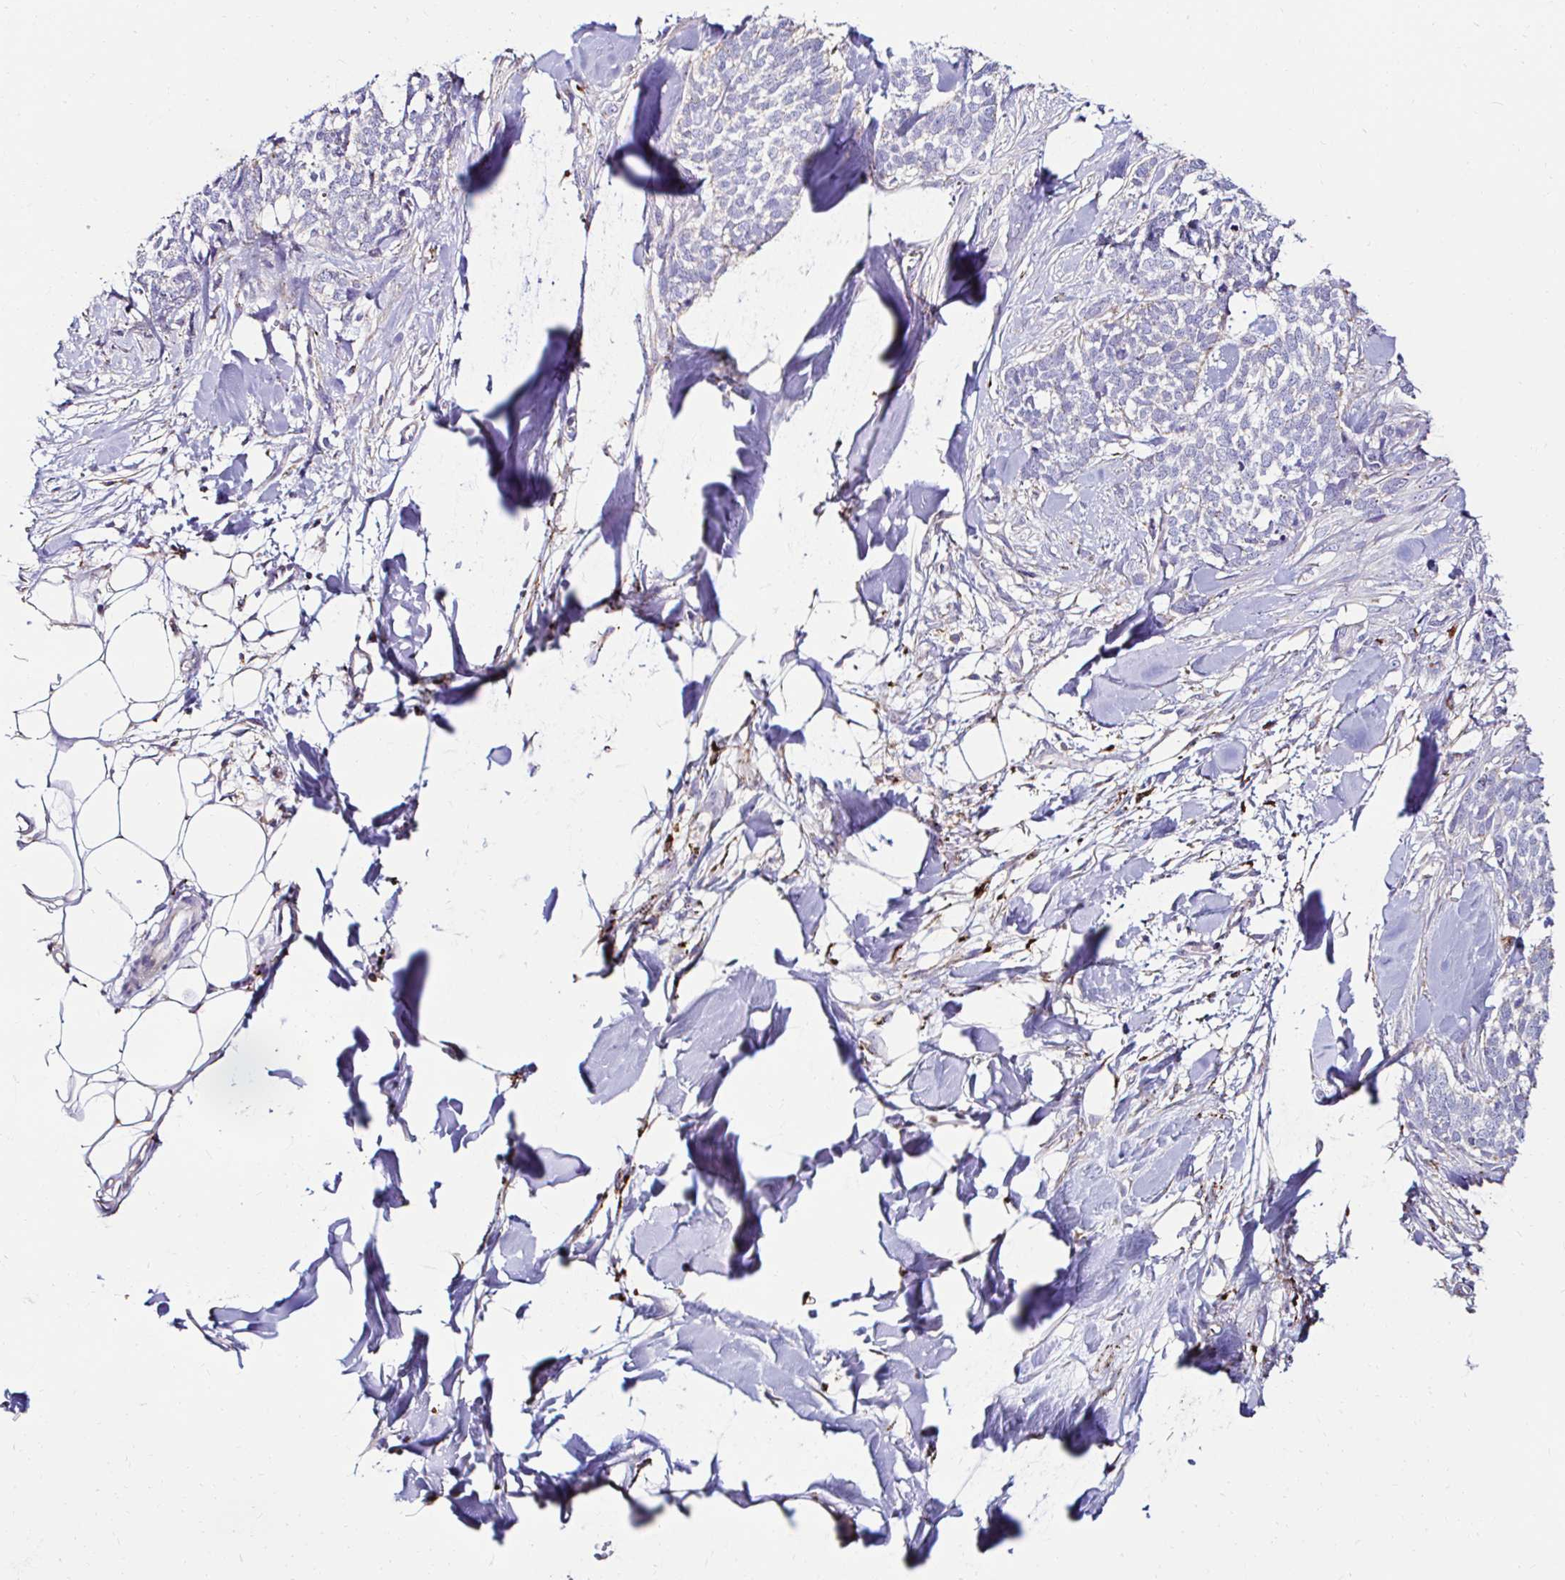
{"staining": {"intensity": "negative", "quantity": "none", "location": "none"}, "tissue": "skin cancer", "cell_type": "Tumor cells", "image_type": "cancer", "snomed": [{"axis": "morphology", "description": "Basal cell carcinoma"}, {"axis": "topography", "description": "Skin"}], "caption": "Skin cancer (basal cell carcinoma) stained for a protein using IHC shows no staining tumor cells.", "gene": "GALNS", "patient": {"sex": "female", "age": 59}}